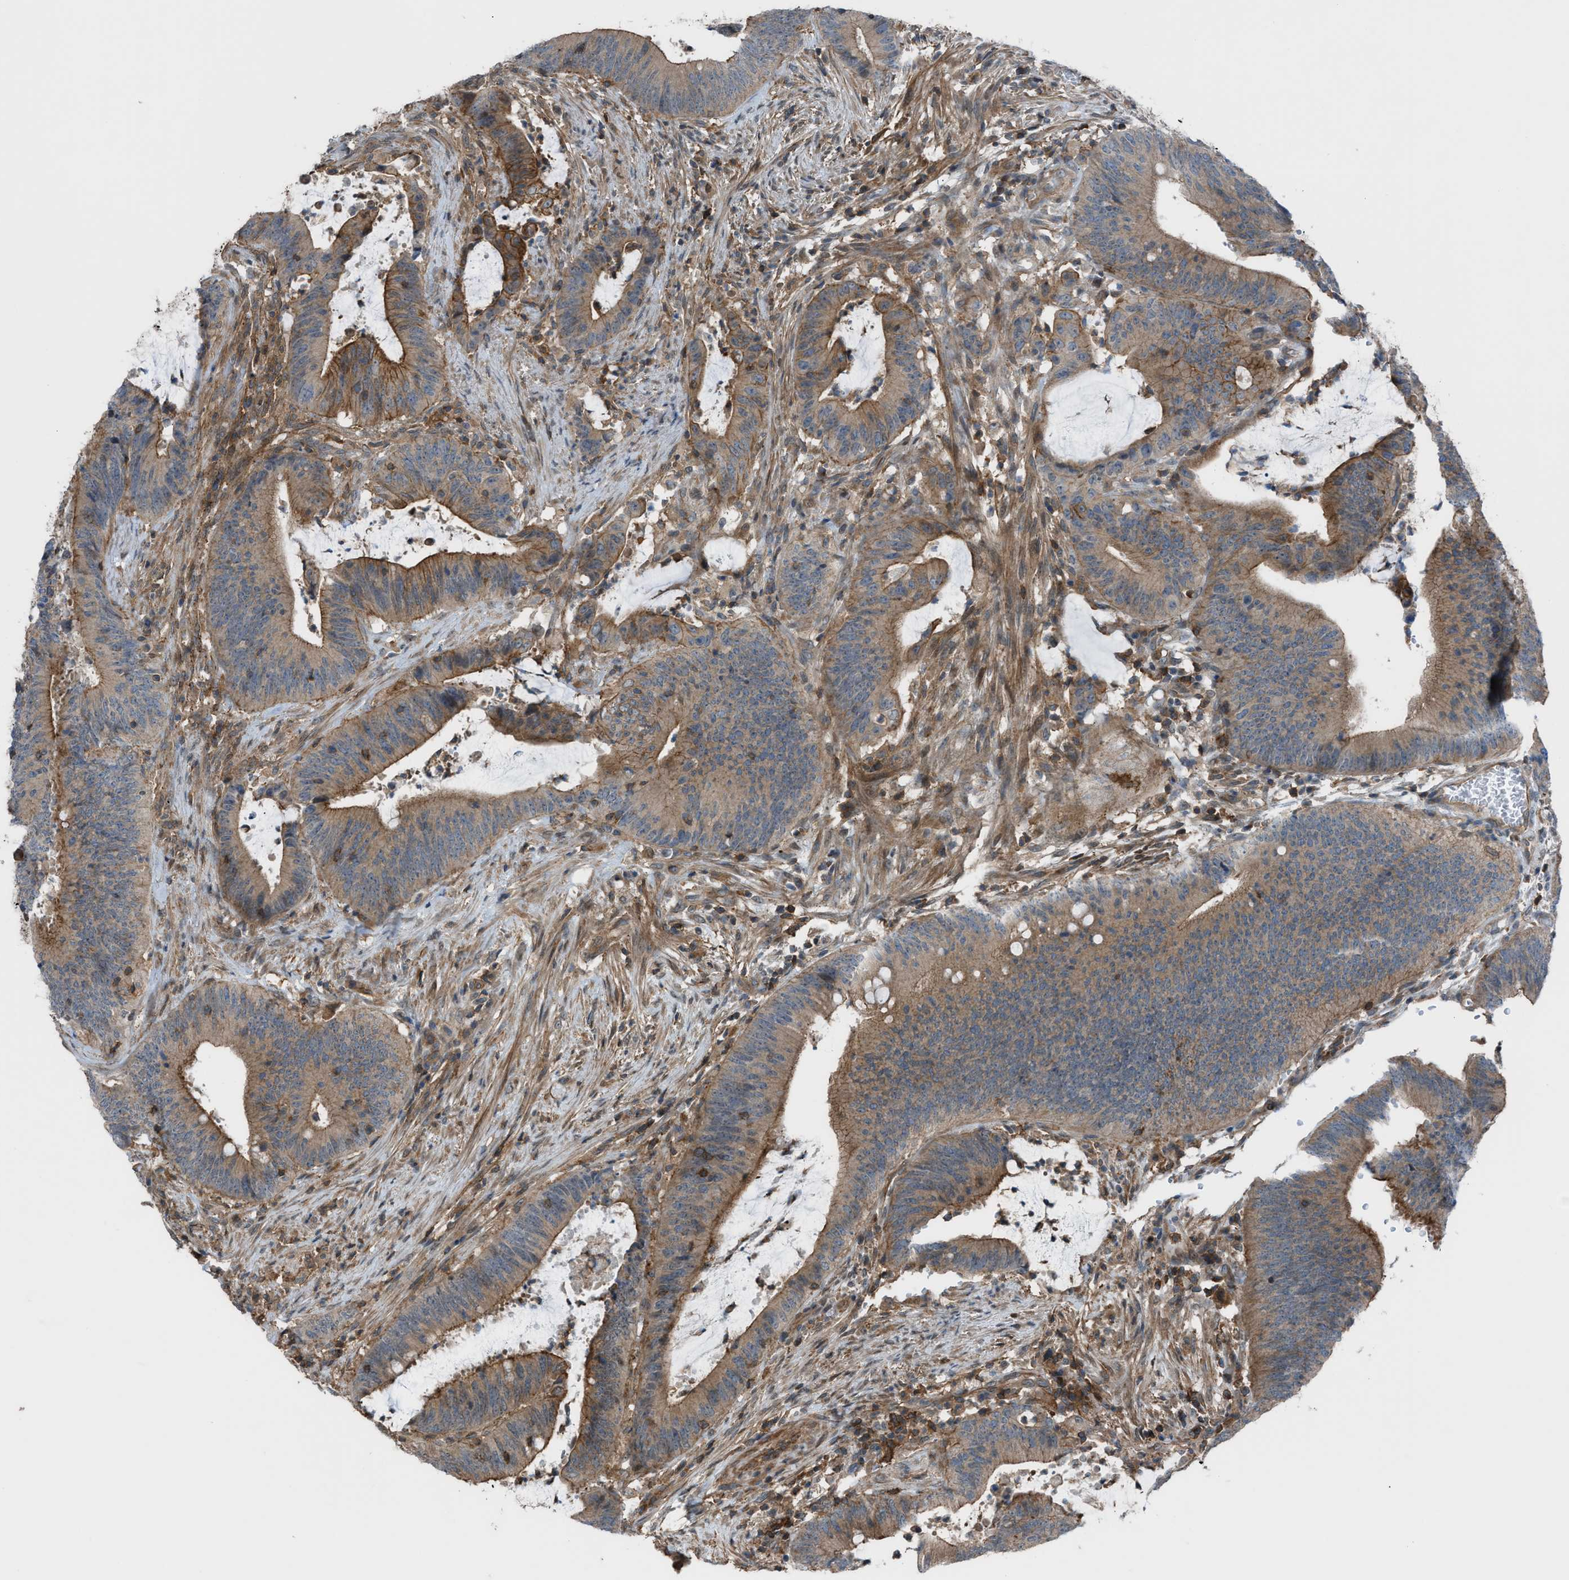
{"staining": {"intensity": "moderate", "quantity": ">75%", "location": "cytoplasmic/membranous"}, "tissue": "colorectal cancer", "cell_type": "Tumor cells", "image_type": "cancer", "snomed": [{"axis": "morphology", "description": "Normal tissue, NOS"}, {"axis": "morphology", "description": "Adenocarcinoma, NOS"}, {"axis": "topography", "description": "Rectum"}], "caption": "Immunohistochemical staining of colorectal cancer displays moderate cytoplasmic/membranous protein expression in approximately >75% of tumor cells. (Stains: DAB (3,3'-diaminobenzidine) in brown, nuclei in blue, Microscopy: brightfield microscopy at high magnification).", "gene": "DYRK1A", "patient": {"sex": "female", "age": 66}}